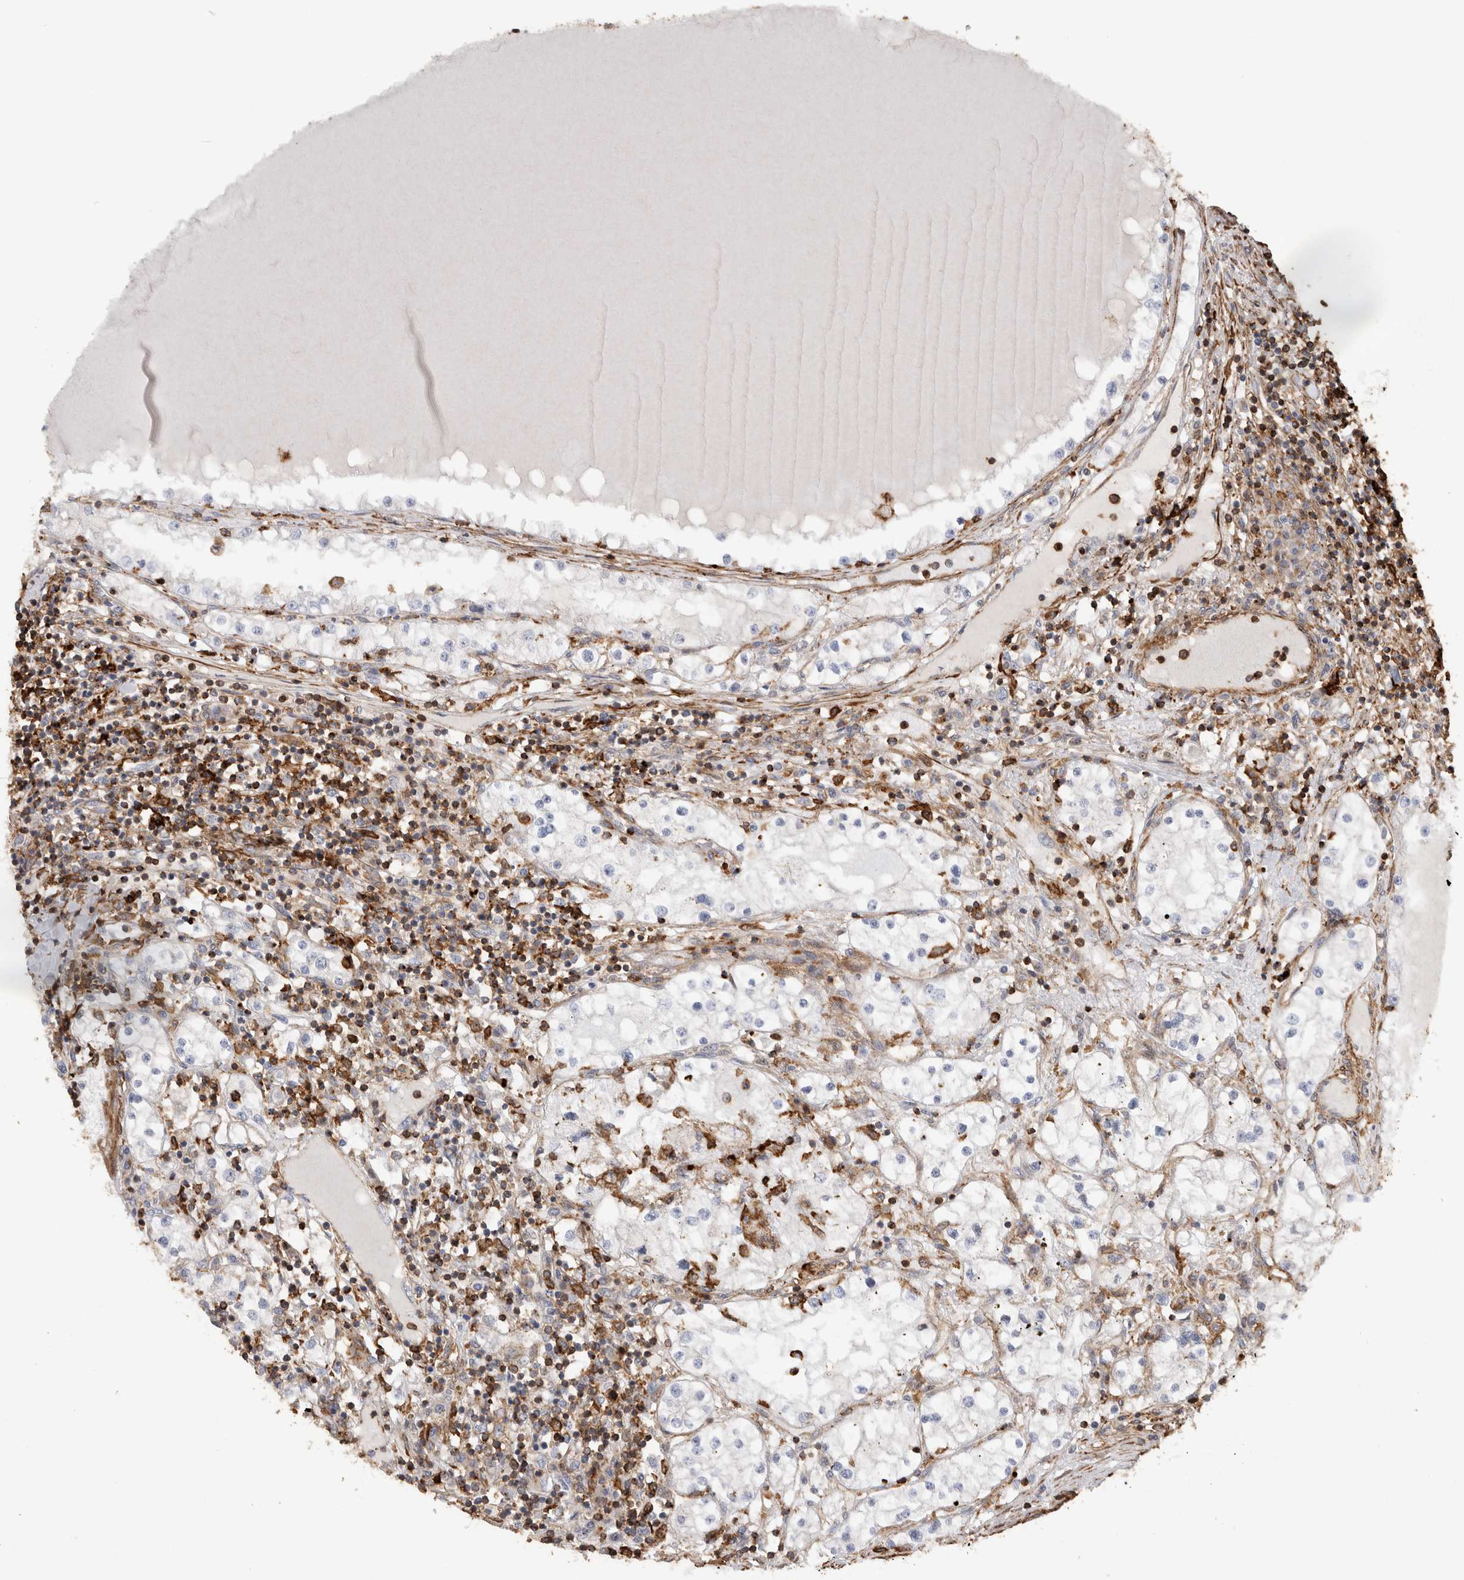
{"staining": {"intensity": "negative", "quantity": "none", "location": "none"}, "tissue": "renal cancer", "cell_type": "Tumor cells", "image_type": "cancer", "snomed": [{"axis": "morphology", "description": "Adenocarcinoma, NOS"}, {"axis": "topography", "description": "Kidney"}], "caption": "The immunohistochemistry (IHC) micrograph has no significant positivity in tumor cells of renal adenocarcinoma tissue. (Immunohistochemistry (ihc), brightfield microscopy, high magnification).", "gene": "GPER1", "patient": {"sex": "male", "age": 68}}